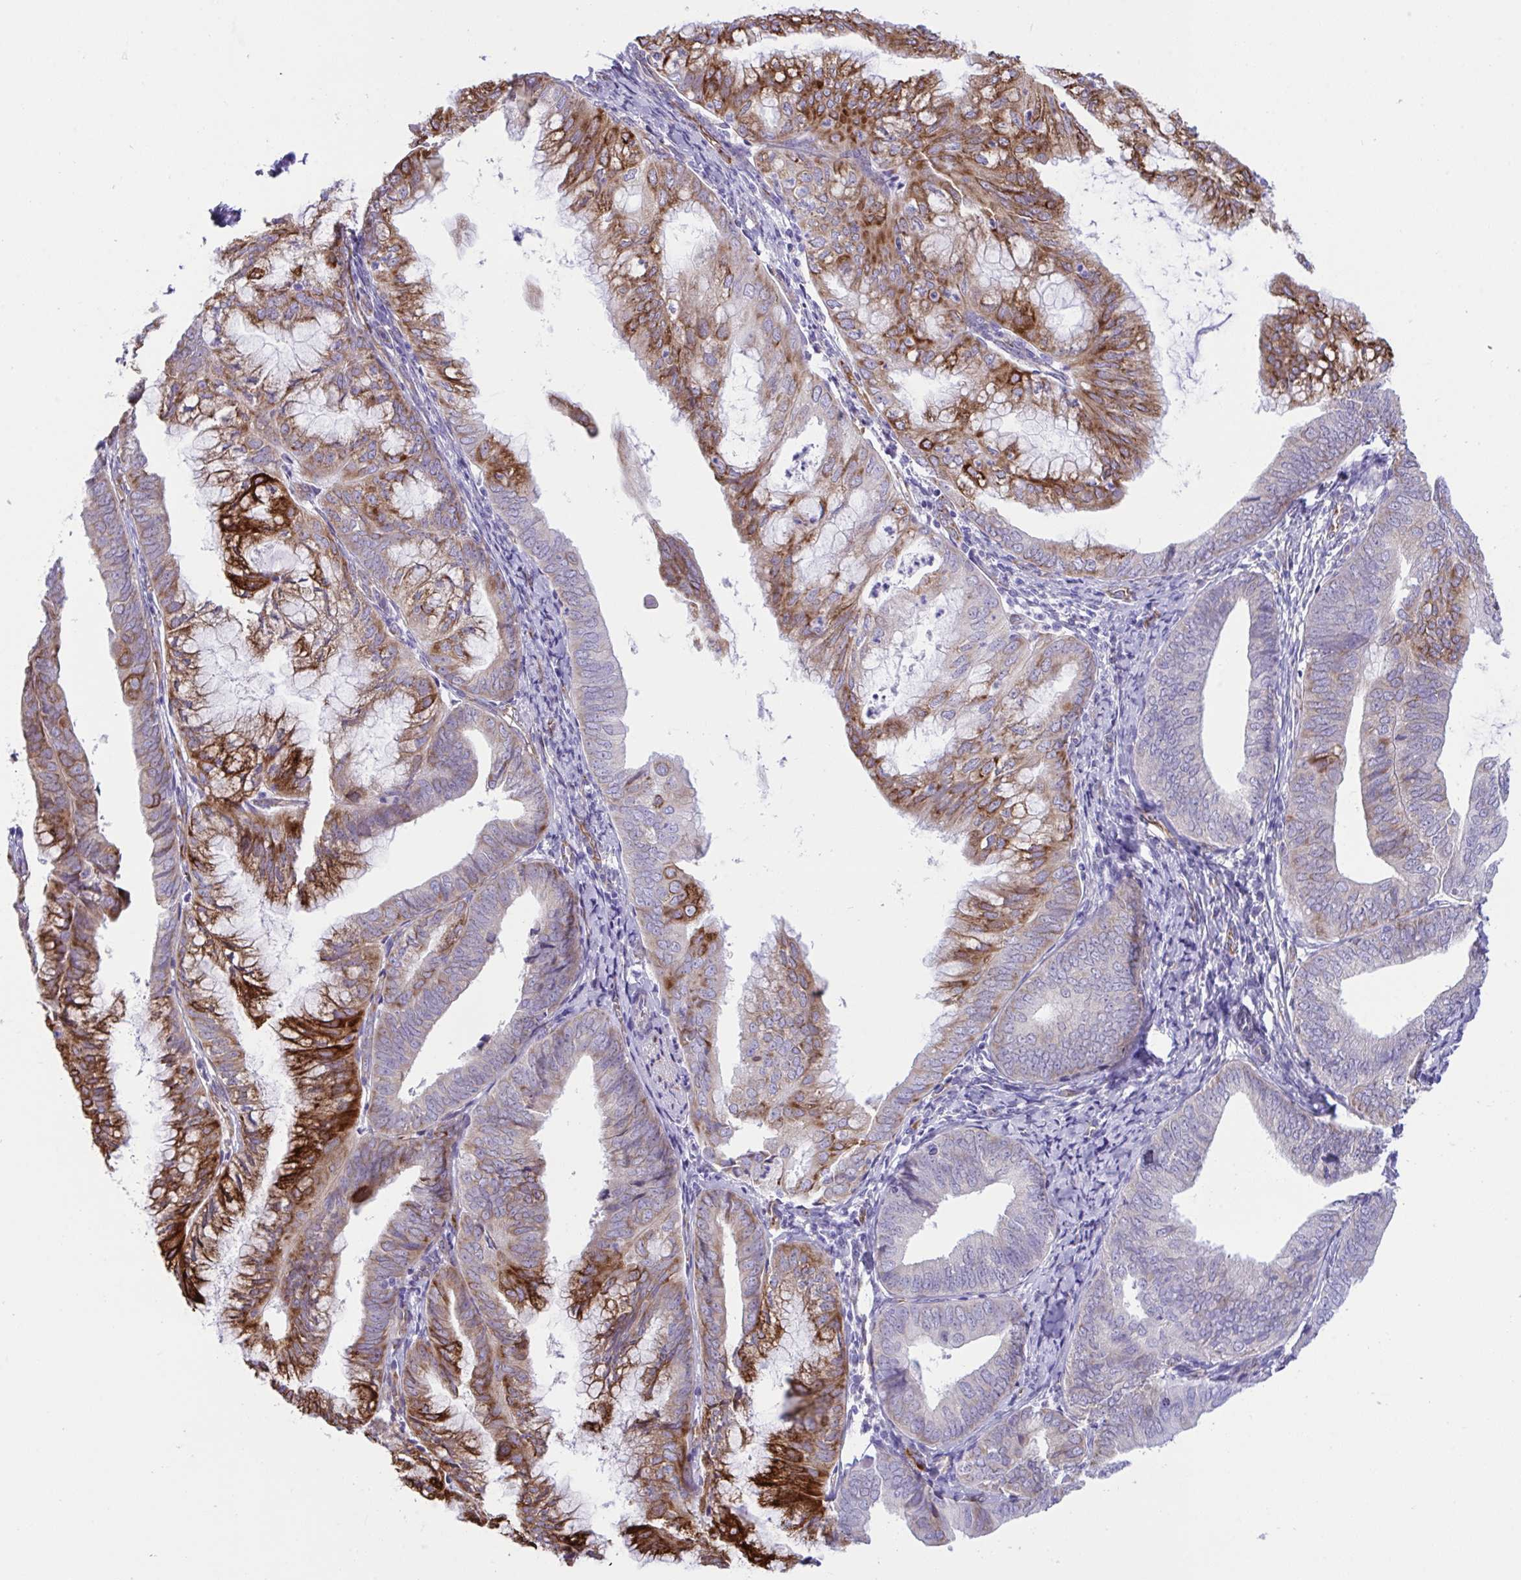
{"staining": {"intensity": "strong", "quantity": "25%-75%", "location": "cytoplasmic/membranous"}, "tissue": "endometrial cancer", "cell_type": "Tumor cells", "image_type": "cancer", "snomed": [{"axis": "morphology", "description": "Adenocarcinoma, NOS"}, {"axis": "topography", "description": "Endometrium"}], "caption": "Strong cytoplasmic/membranous protein positivity is present in about 25%-75% of tumor cells in endometrial cancer (adenocarcinoma).", "gene": "ASPH", "patient": {"sex": "female", "age": 75}}